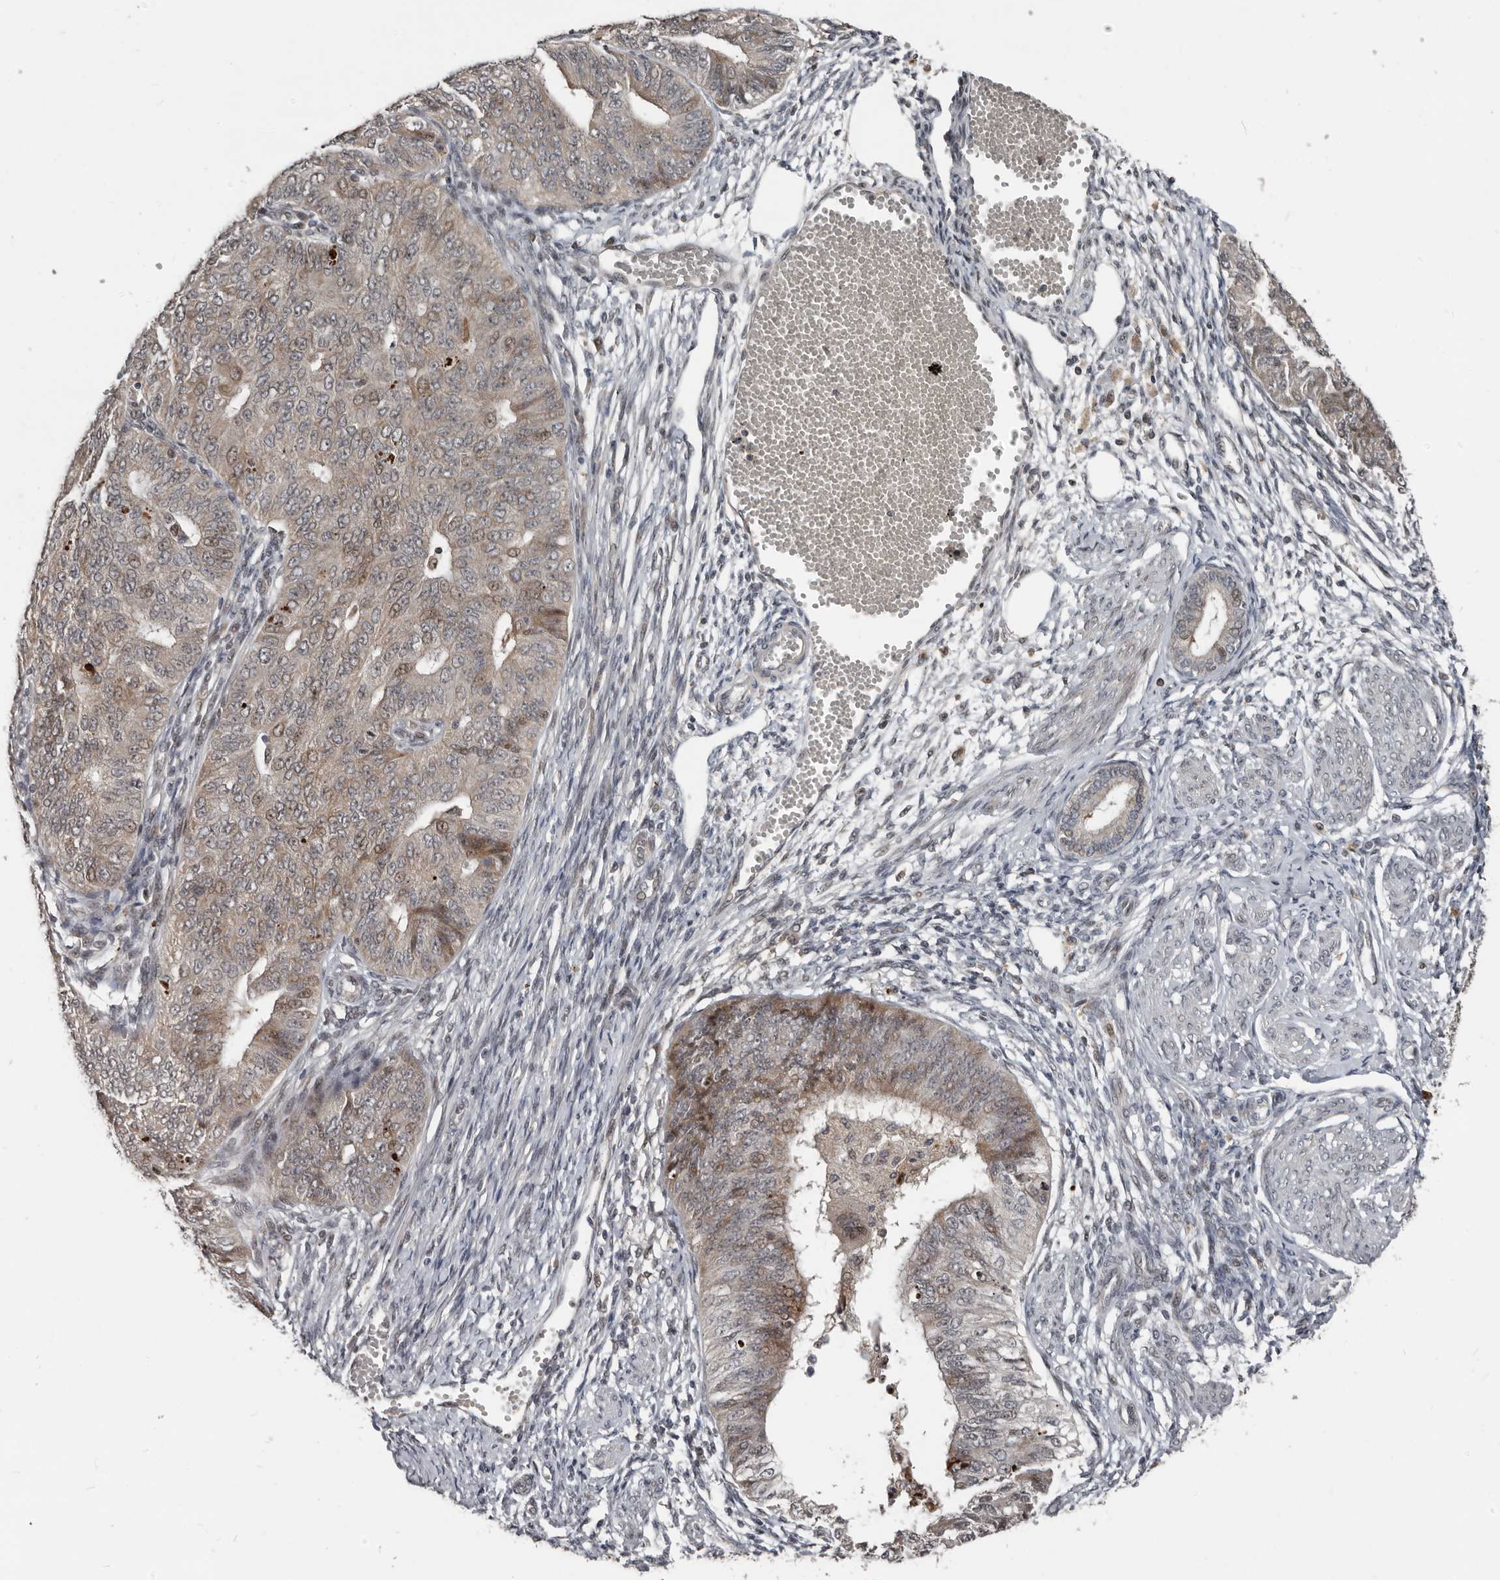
{"staining": {"intensity": "weak", "quantity": "25%-75%", "location": "cytoplasmic/membranous,nuclear"}, "tissue": "endometrial cancer", "cell_type": "Tumor cells", "image_type": "cancer", "snomed": [{"axis": "morphology", "description": "Adenocarcinoma, NOS"}, {"axis": "topography", "description": "Endometrium"}], "caption": "Endometrial cancer (adenocarcinoma) tissue displays weak cytoplasmic/membranous and nuclear staining in about 25%-75% of tumor cells, visualized by immunohistochemistry. (DAB (3,3'-diaminobenzidine) = brown stain, brightfield microscopy at high magnification).", "gene": "APOL6", "patient": {"sex": "female", "age": 32}}